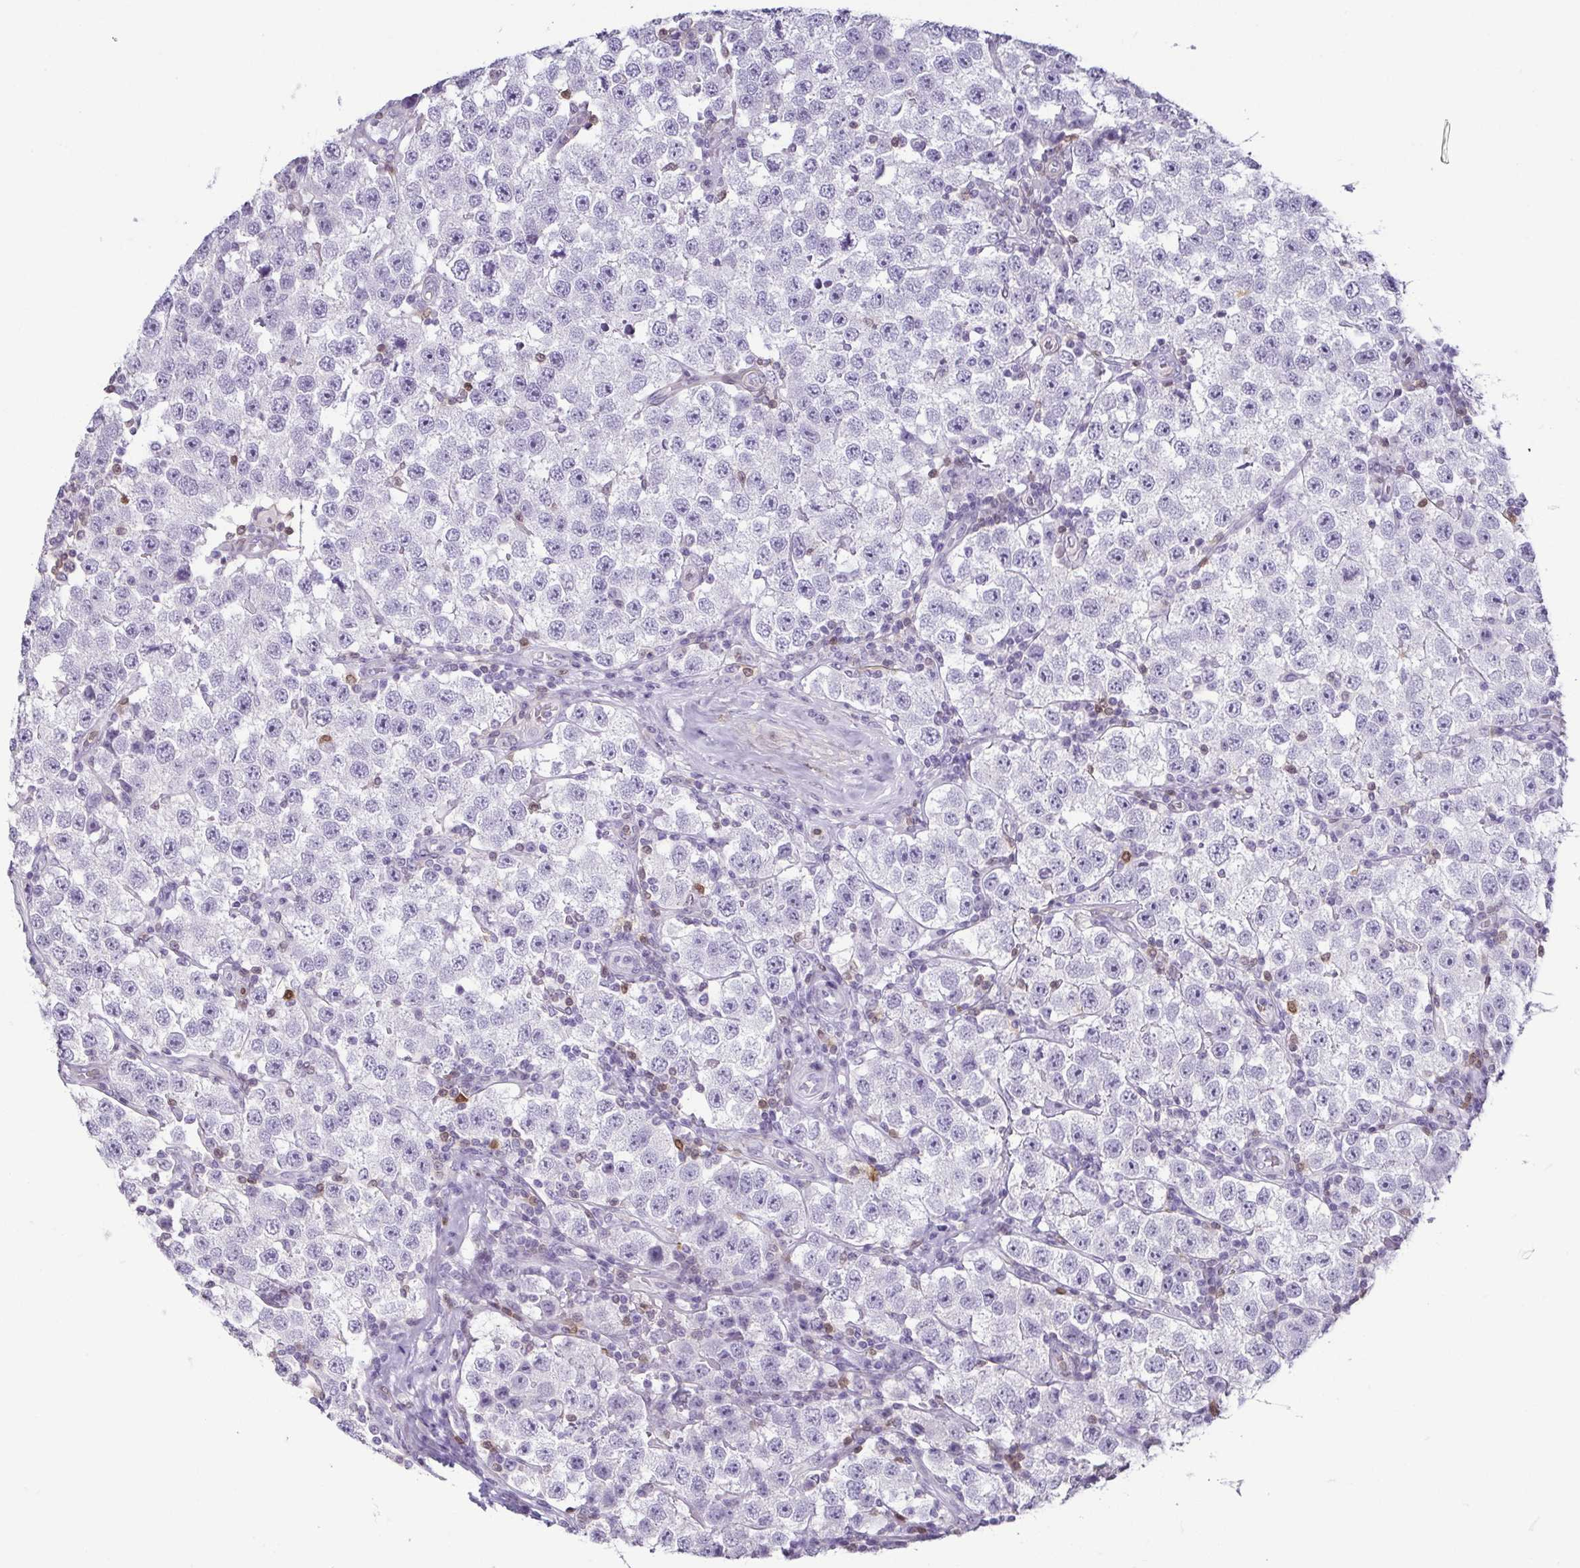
{"staining": {"intensity": "negative", "quantity": "none", "location": "none"}, "tissue": "testis cancer", "cell_type": "Tumor cells", "image_type": "cancer", "snomed": [{"axis": "morphology", "description": "Seminoma, NOS"}, {"axis": "topography", "description": "Testis"}], "caption": "High magnification brightfield microscopy of testis cancer stained with DAB (3,3'-diaminobenzidine) (brown) and counterstained with hematoxylin (blue): tumor cells show no significant expression.", "gene": "HOPX", "patient": {"sex": "male", "age": 34}}